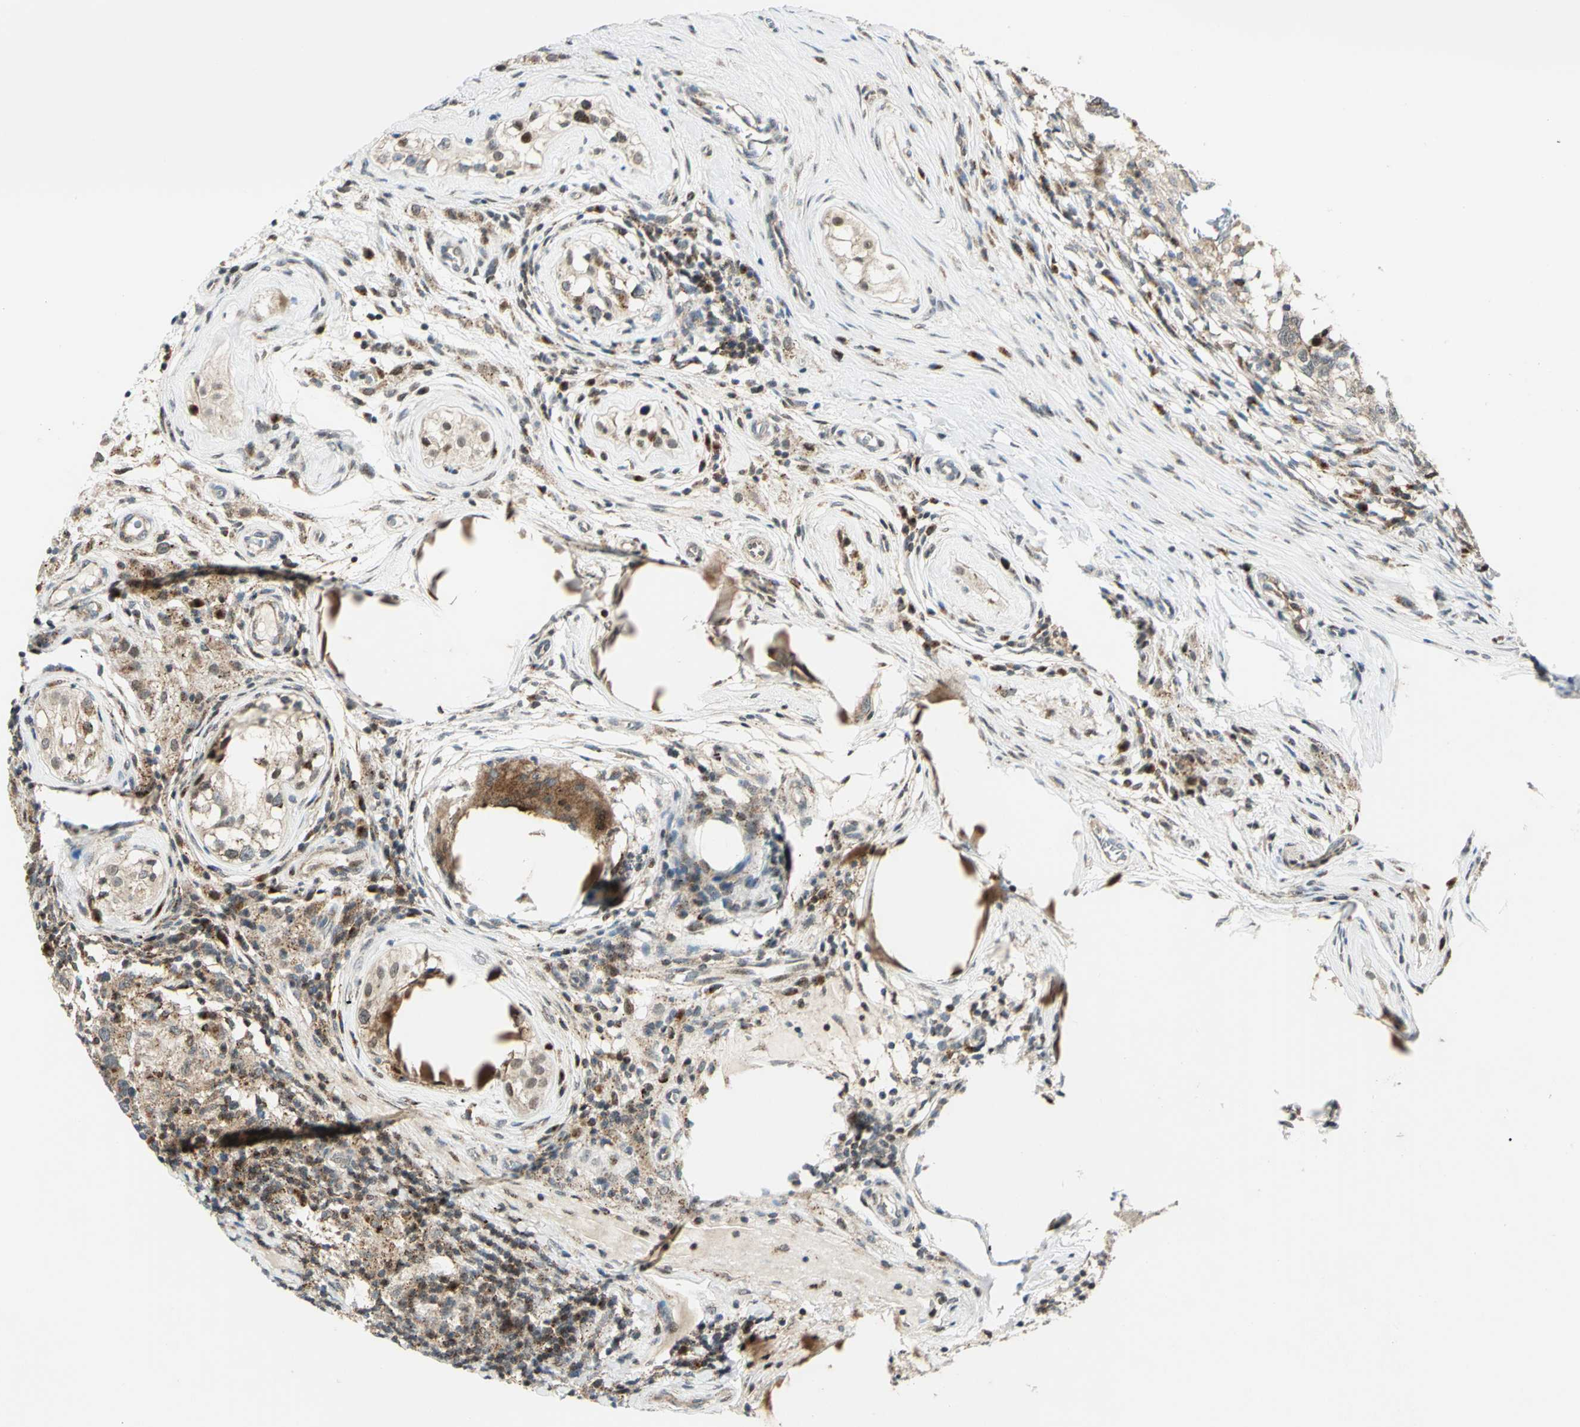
{"staining": {"intensity": "moderate", "quantity": ">75%", "location": "cytoplasmic/membranous"}, "tissue": "testis cancer", "cell_type": "Tumor cells", "image_type": "cancer", "snomed": [{"axis": "morphology", "description": "Carcinoma, Embryonal, NOS"}, {"axis": "topography", "description": "Testis"}], "caption": "An IHC micrograph of tumor tissue is shown. Protein staining in brown labels moderate cytoplasmic/membranous positivity in testis cancer within tumor cells.", "gene": "ATP6V1A", "patient": {"sex": "male", "age": 21}}